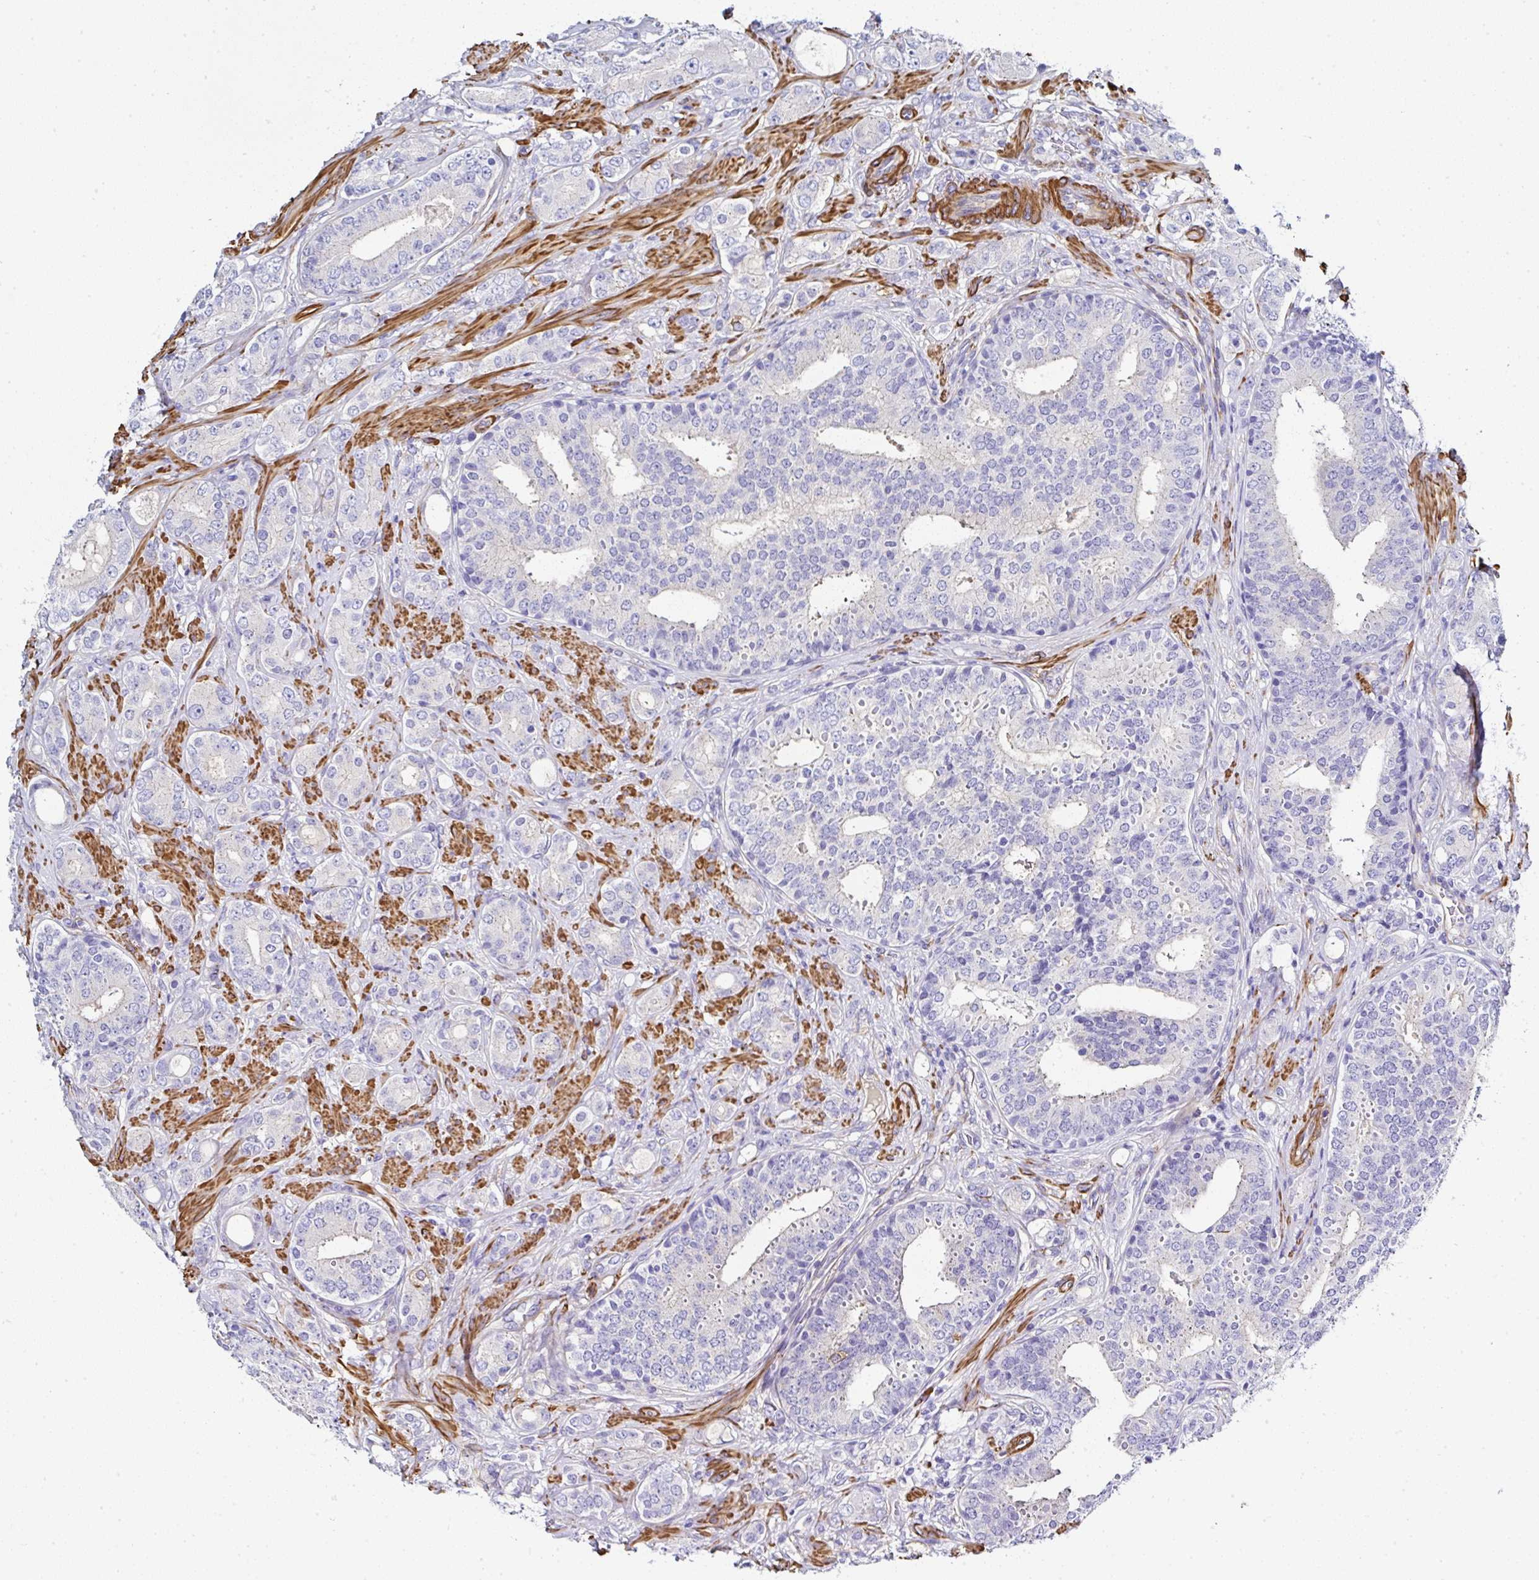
{"staining": {"intensity": "negative", "quantity": "none", "location": "none"}, "tissue": "prostate cancer", "cell_type": "Tumor cells", "image_type": "cancer", "snomed": [{"axis": "morphology", "description": "Adenocarcinoma, High grade"}, {"axis": "topography", "description": "Prostate"}], "caption": "DAB (3,3'-diaminobenzidine) immunohistochemical staining of human high-grade adenocarcinoma (prostate) shows no significant expression in tumor cells.", "gene": "PPFIA4", "patient": {"sex": "male", "age": 62}}